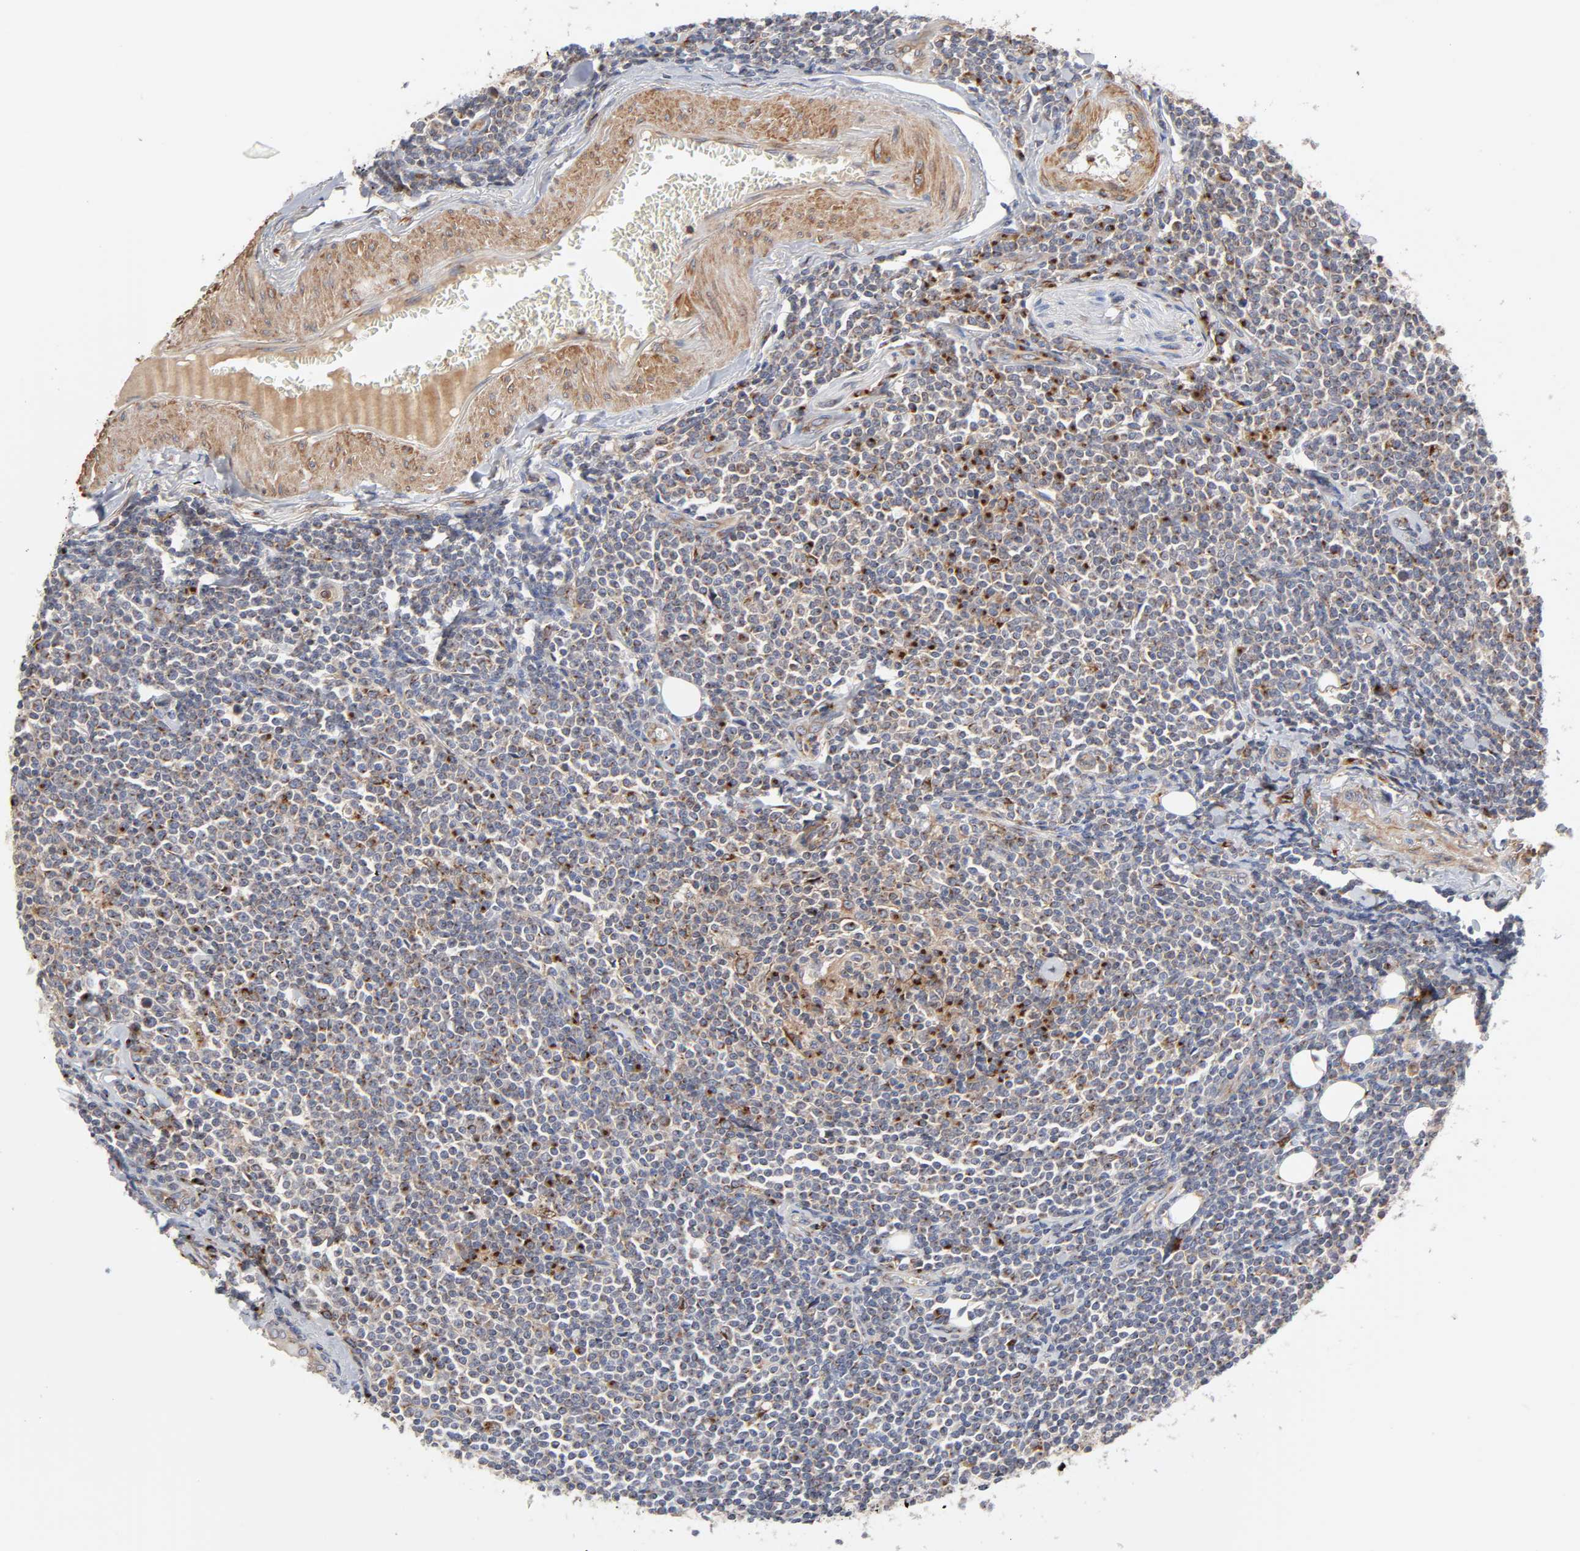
{"staining": {"intensity": "strong", "quantity": ">75%", "location": "cytoplasmic/membranous"}, "tissue": "lymphoma", "cell_type": "Tumor cells", "image_type": "cancer", "snomed": [{"axis": "morphology", "description": "Malignant lymphoma, non-Hodgkin's type, Low grade"}, {"axis": "topography", "description": "Soft tissue"}], "caption": "Lymphoma tissue exhibits strong cytoplasmic/membranous expression in about >75% of tumor cells, visualized by immunohistochemistry. Using DAB (brown) and hematoxylin (blue) stains, captured at high magnification using brightfield microscopy.", "gene": "GNPTG", "patient": {"sex": "male", "age": 92}}